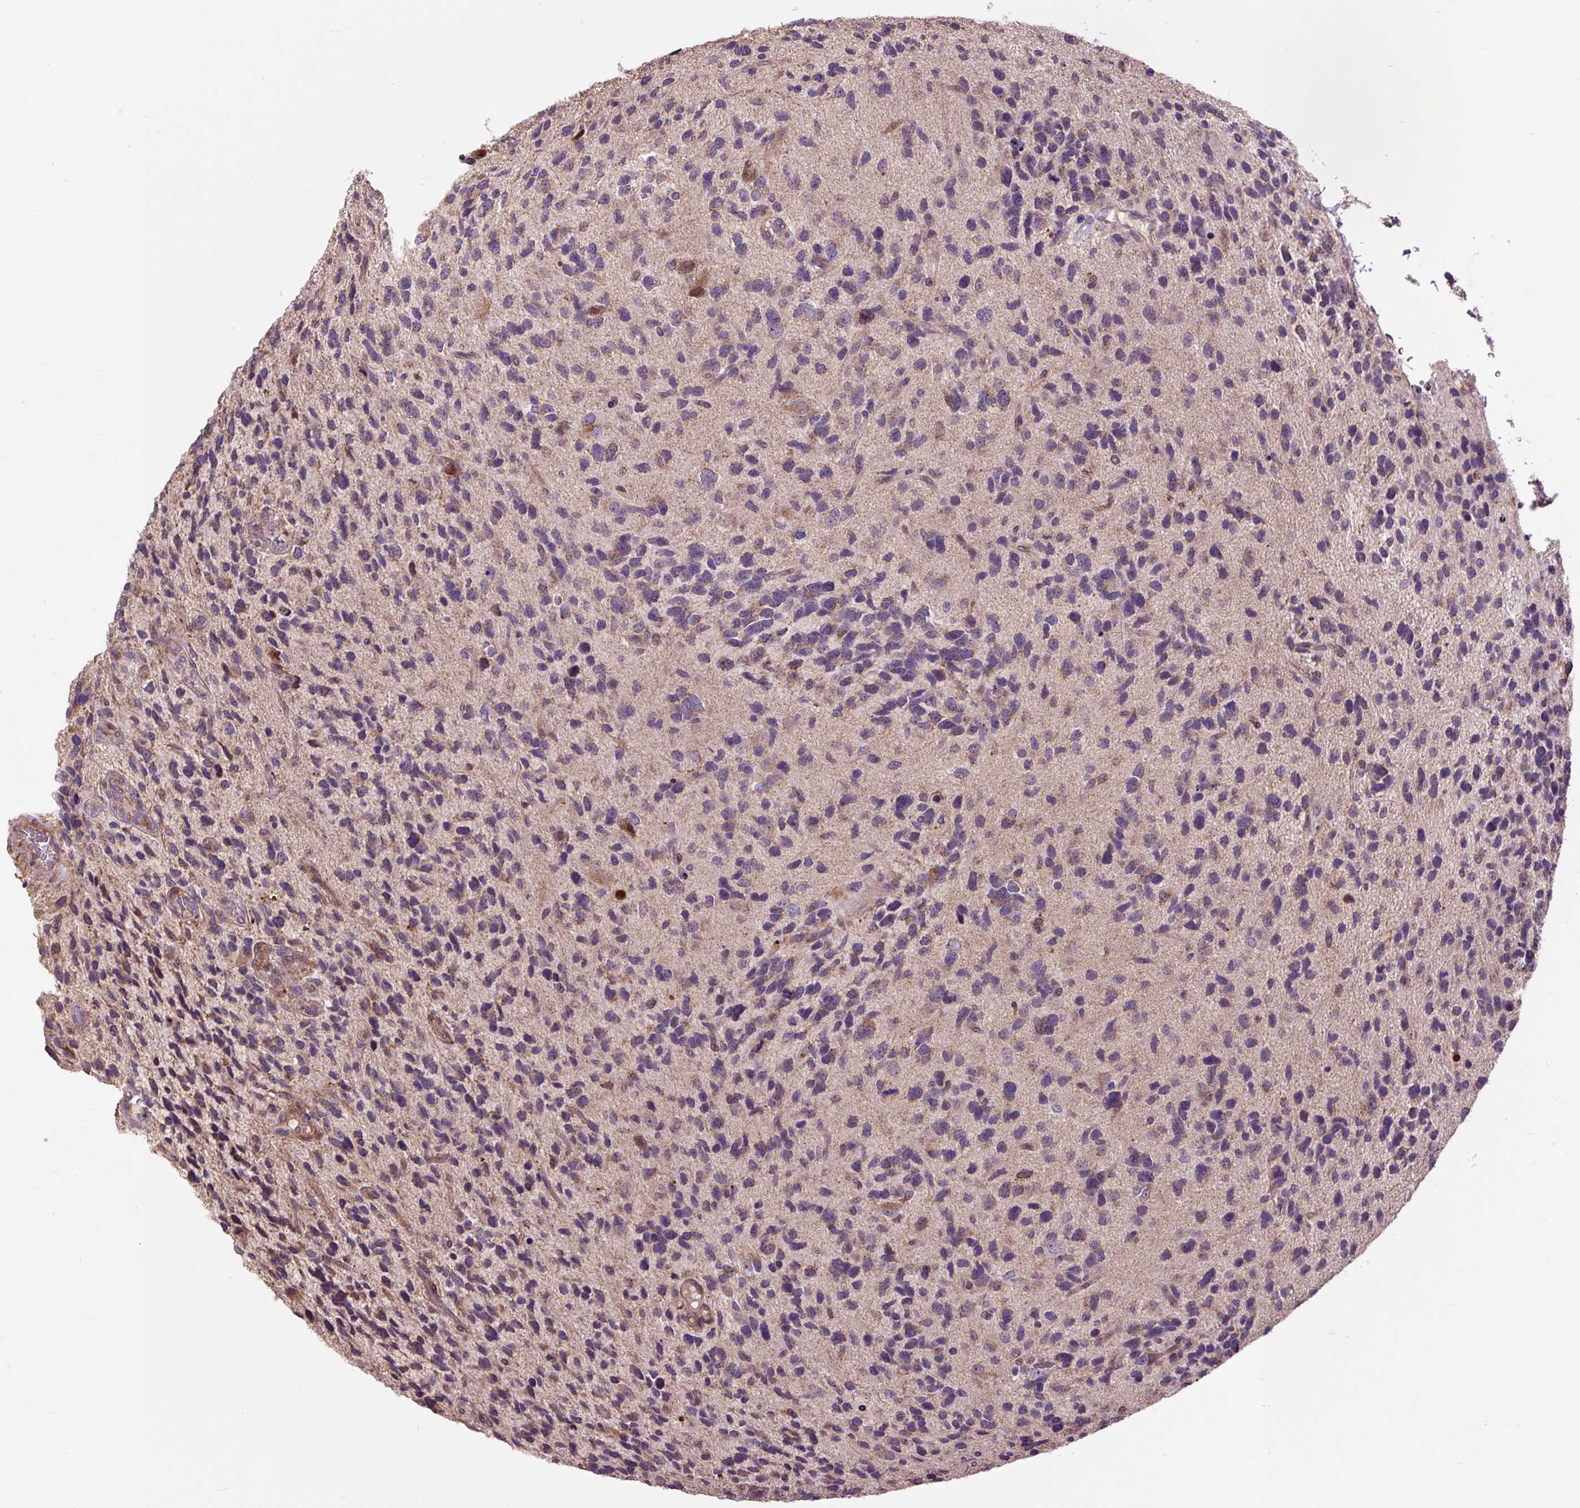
{"staining": {"intensity": "moderate", "quantity": "<25%", "location": "cytoplasmic/membranous"}, "tissue": "glioma", "cell_type": "Tumor cells", "image_type": "cancer", "snomed": [{"axis": "morphology", "description": "Glioma, malignant, High grade"}, {"axis": "topography", "description": "Brain"}], "caption": "A photomicrograph showing moderate cytoplasmic/membranous expression in approximately <25% of tumor cells in malignant high-grade glioma, as visualized by brown immunohistochemical staining.", "gene": "PRIMPOL", "patient": {"sex": "female", "age": 58}}